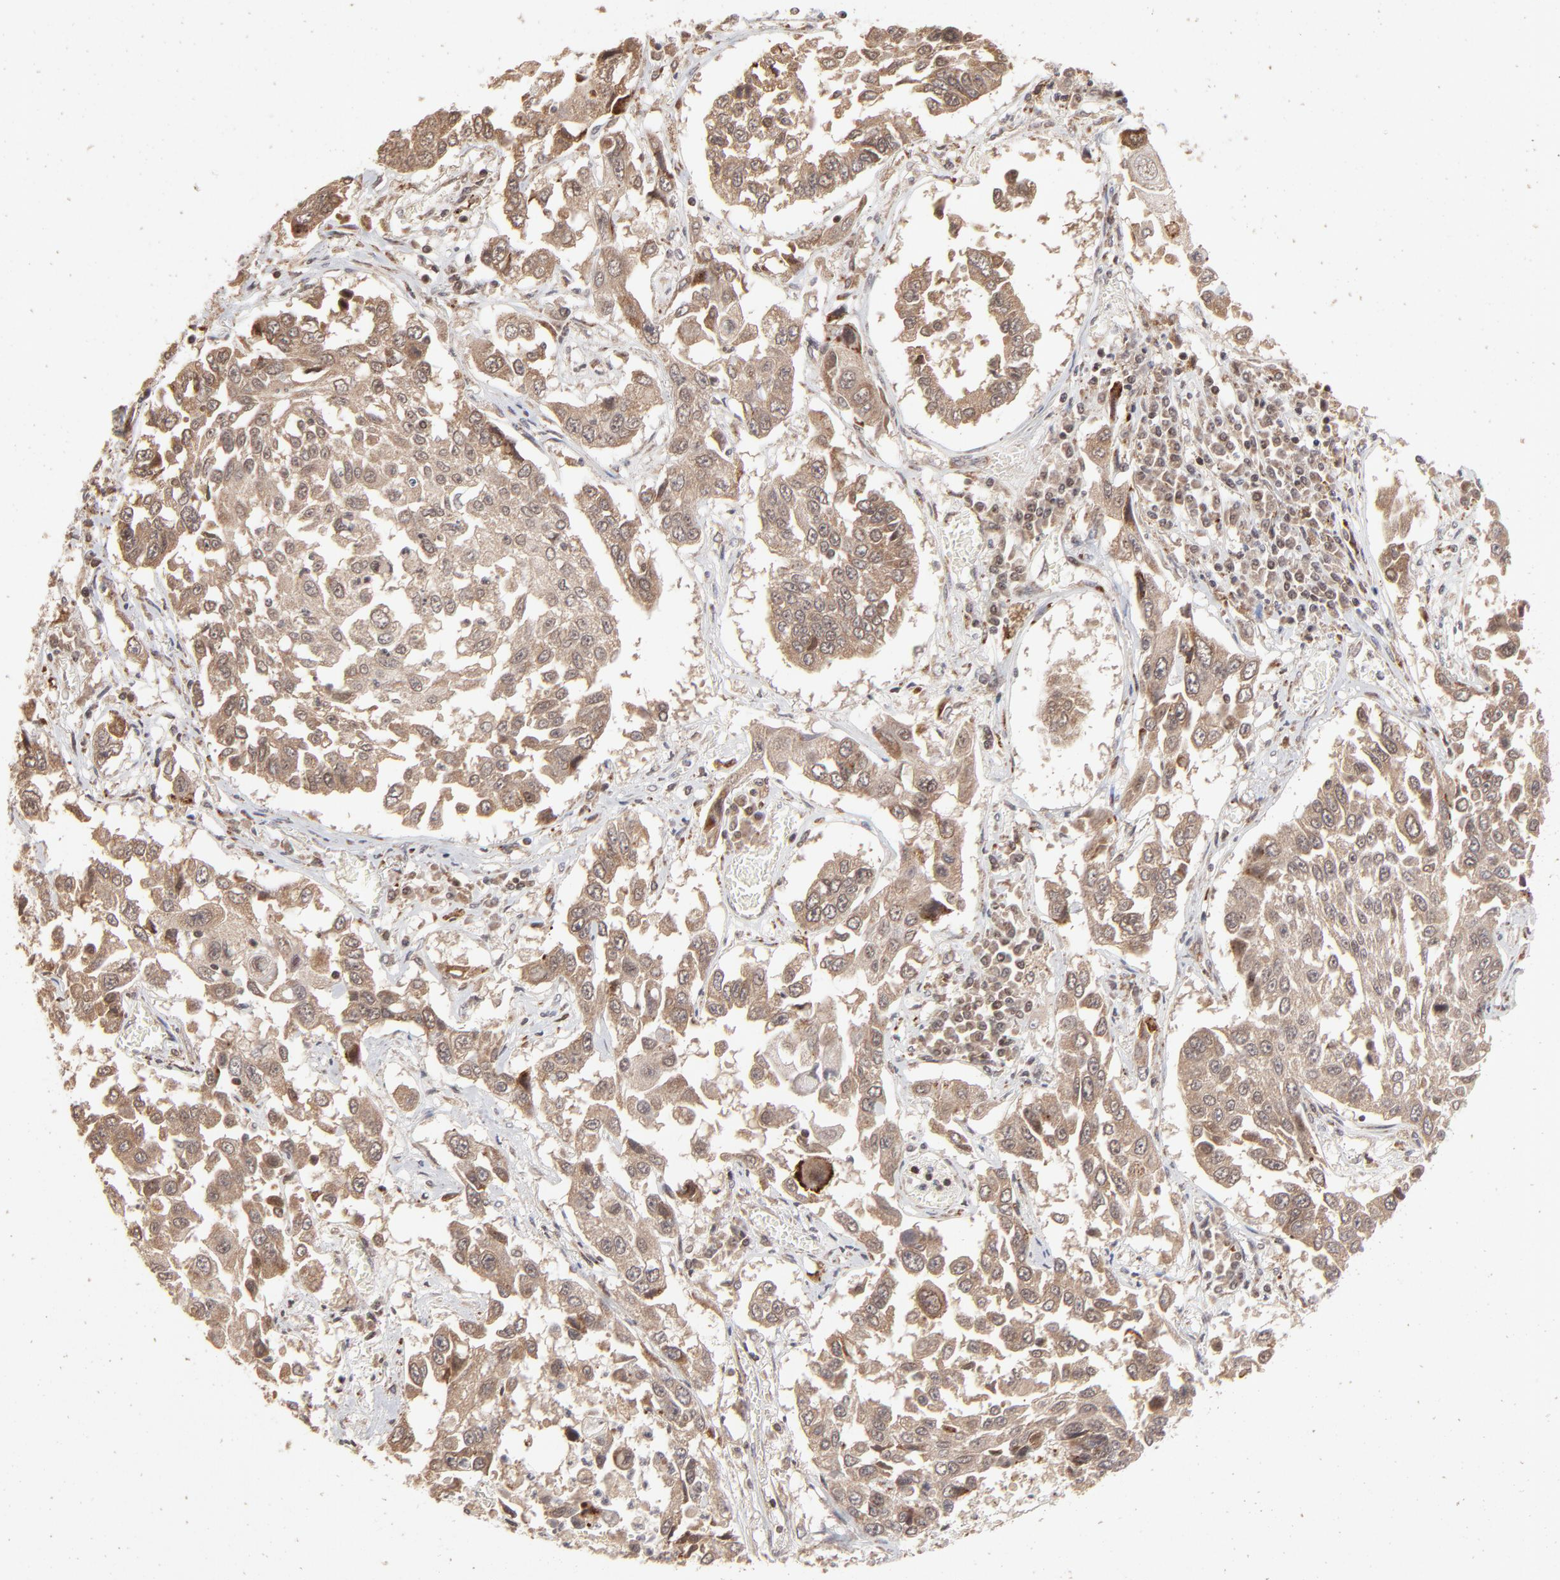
{"staining": {"intensity": "weak", "quantity": ">75%", "location": "cytoplasmic/membranous"}, "tissue": "lung cancer", "cell_type": "Tumor cells", "image_type": "cancer", "snomed": [{"axis": "morphology", "description": "Squamous cell carcinoma, NOS"}, {"axis": "topography", "description": "Lung"}], "caption": "There is low levels of weak cytoplasmic/membranous staining in tumor cells of squamous cell carcinoma (lung), as demonstrated by immunohistochemical staining (brown color).", "gene": "ARIH1", "patient": {"sex": "male", "age": 71}}